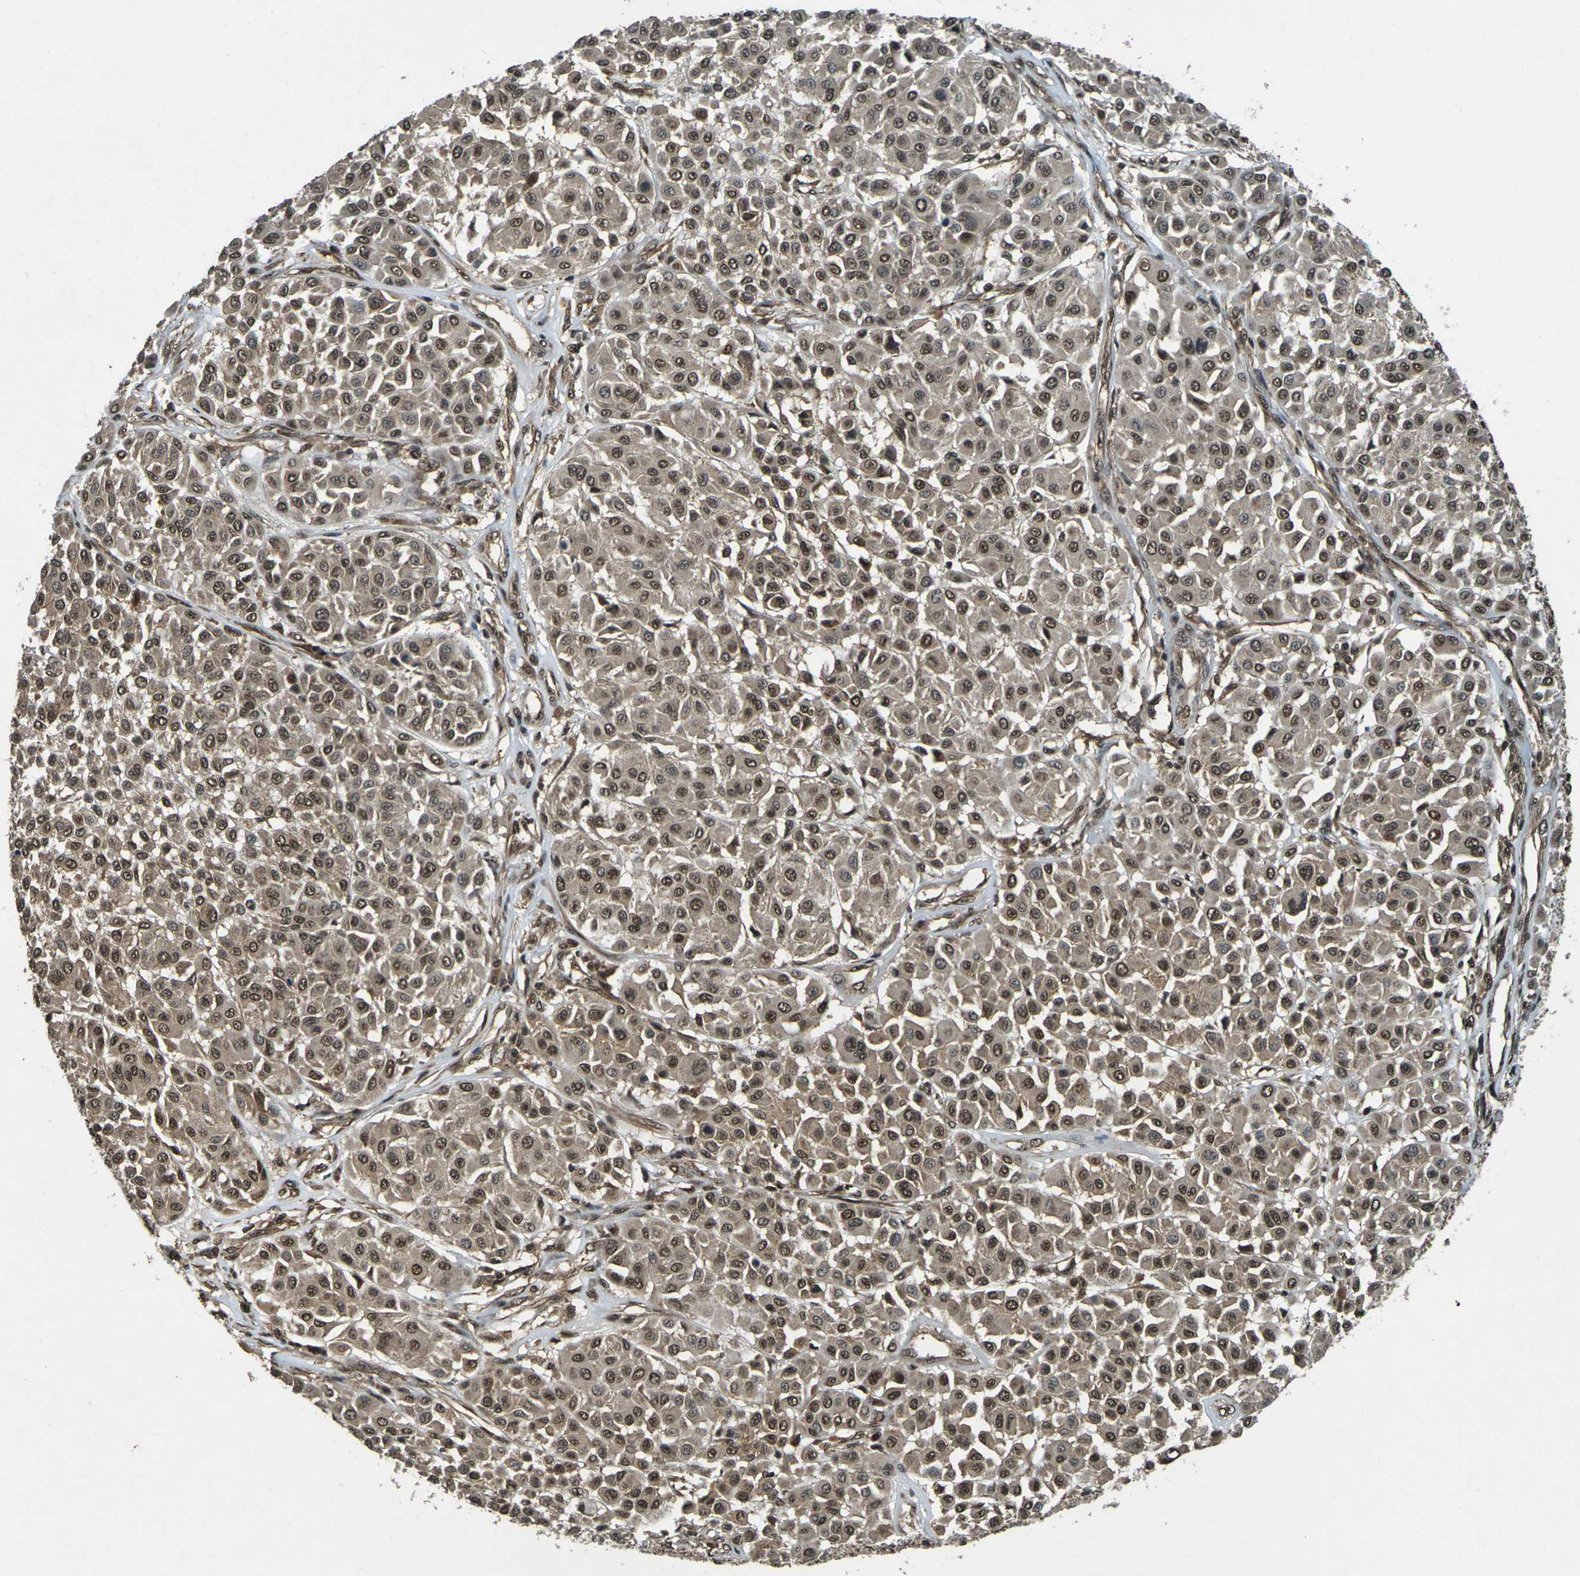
{"staining": {"intensity": "moderate", "quantity": ">75%", "location": "cytoplasmic/membranous,nuclear"}, "tissue": "melanoma", "cell_type": "Tumor cells", "image_type": "cancer", "snomed": [{"axis": "morphology", "description": "Malignant melanoma, Metastatic site"}, {"axis": "topography", "description": "Soft tissue"}], "caption": "Malignant melanoma (metastatic site) tissue displays moderate cytoplasmic/membranous and nuclear expression in about >75% of tumor cells, visualized by immunohistochemistry.", "gene": "NR4A2", "patient": {"sex": "male", "age": 41}}